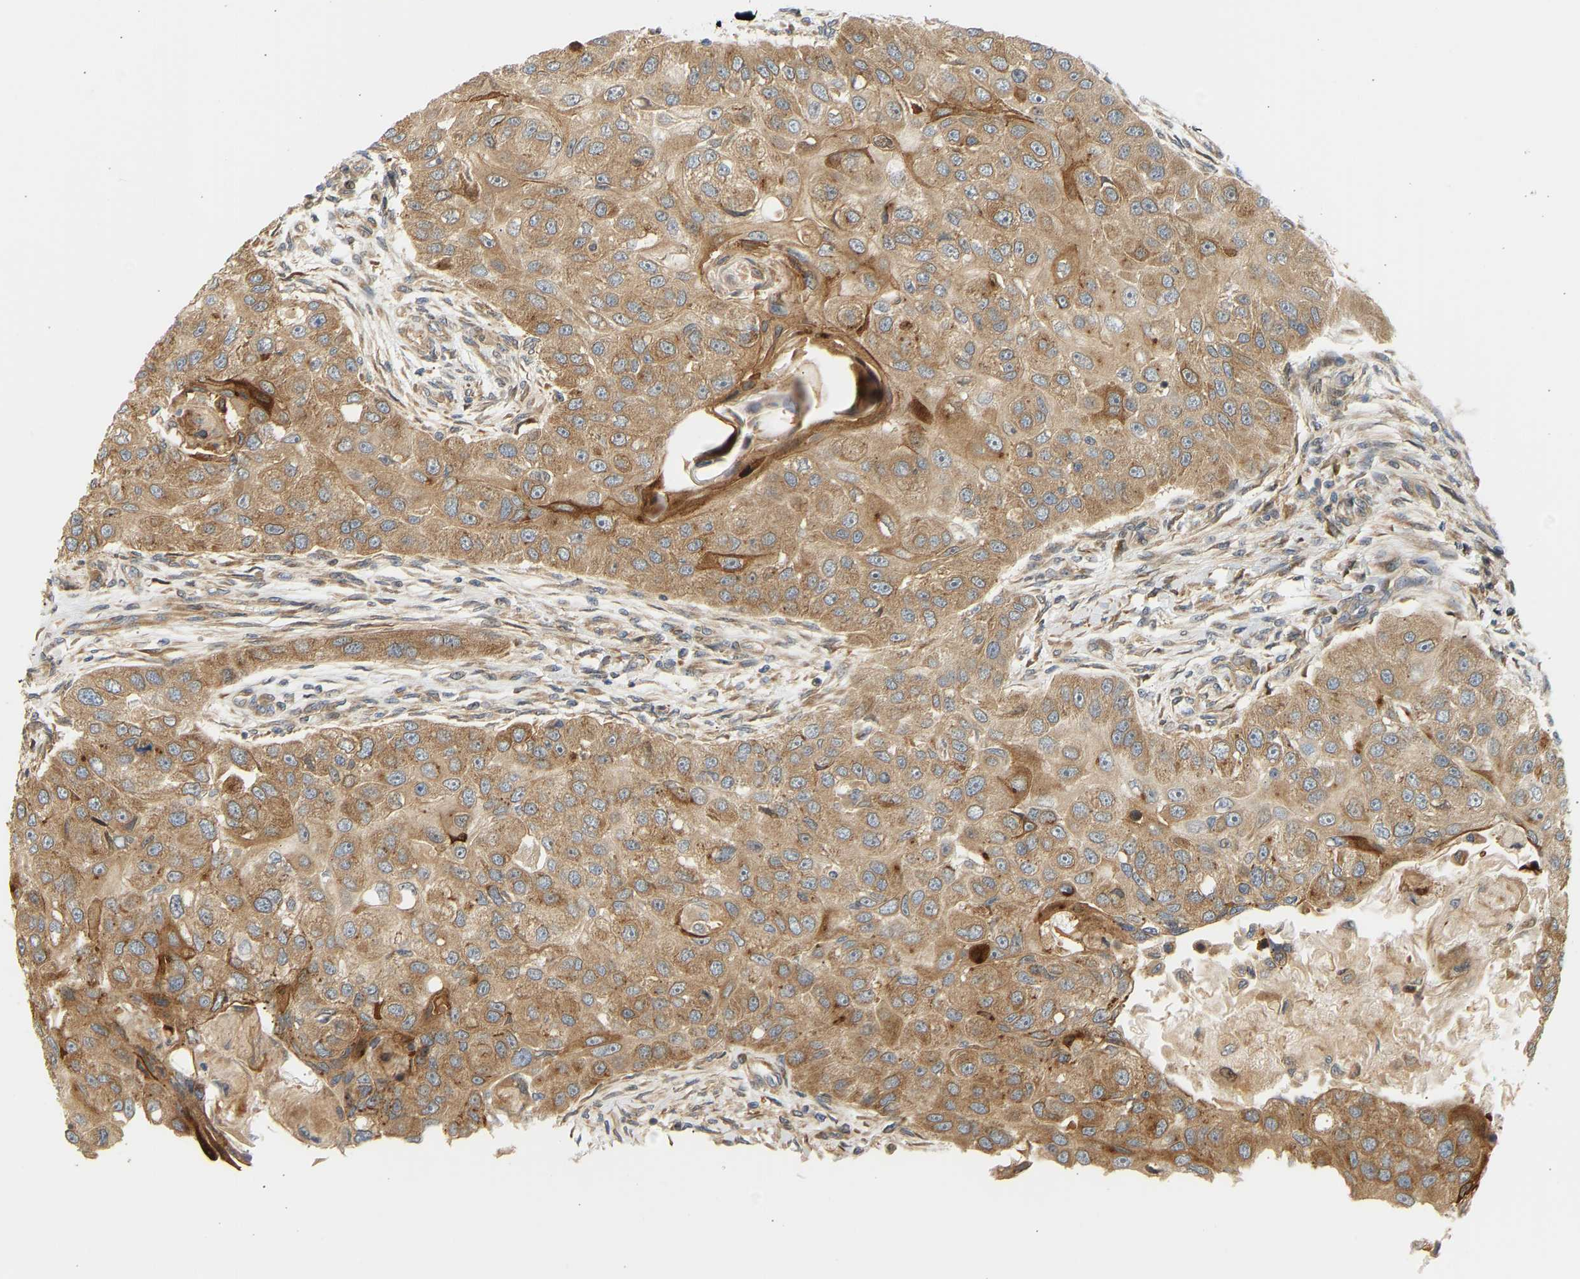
{"staining": {"intensity": "moderate", "quantity": ">75%", "location": "cytoplasmic/membranous"}, "tissue": "head and neck cancer", "cell_type": "Tumor cells", "image_type": "cancer", "snomed": [{"axis": "morphology", "description": "Normal tissue, NOS"}, {"axis": "morphology", "description": "Squamous cell carcinoma, NOS"}, {"axis": "topography", "description": "Skeletal muscle"}, {"axis": "topography", "description": "Head-Neck"}], "caption": "A high-resolution image shows IHC staining of head and neck cancer, which reveals moderate cytoplasmic/membranous staining in about >75% of tumor cells.", "gene": "CEP57", "patient": {"sex": "male", "age": 51}}